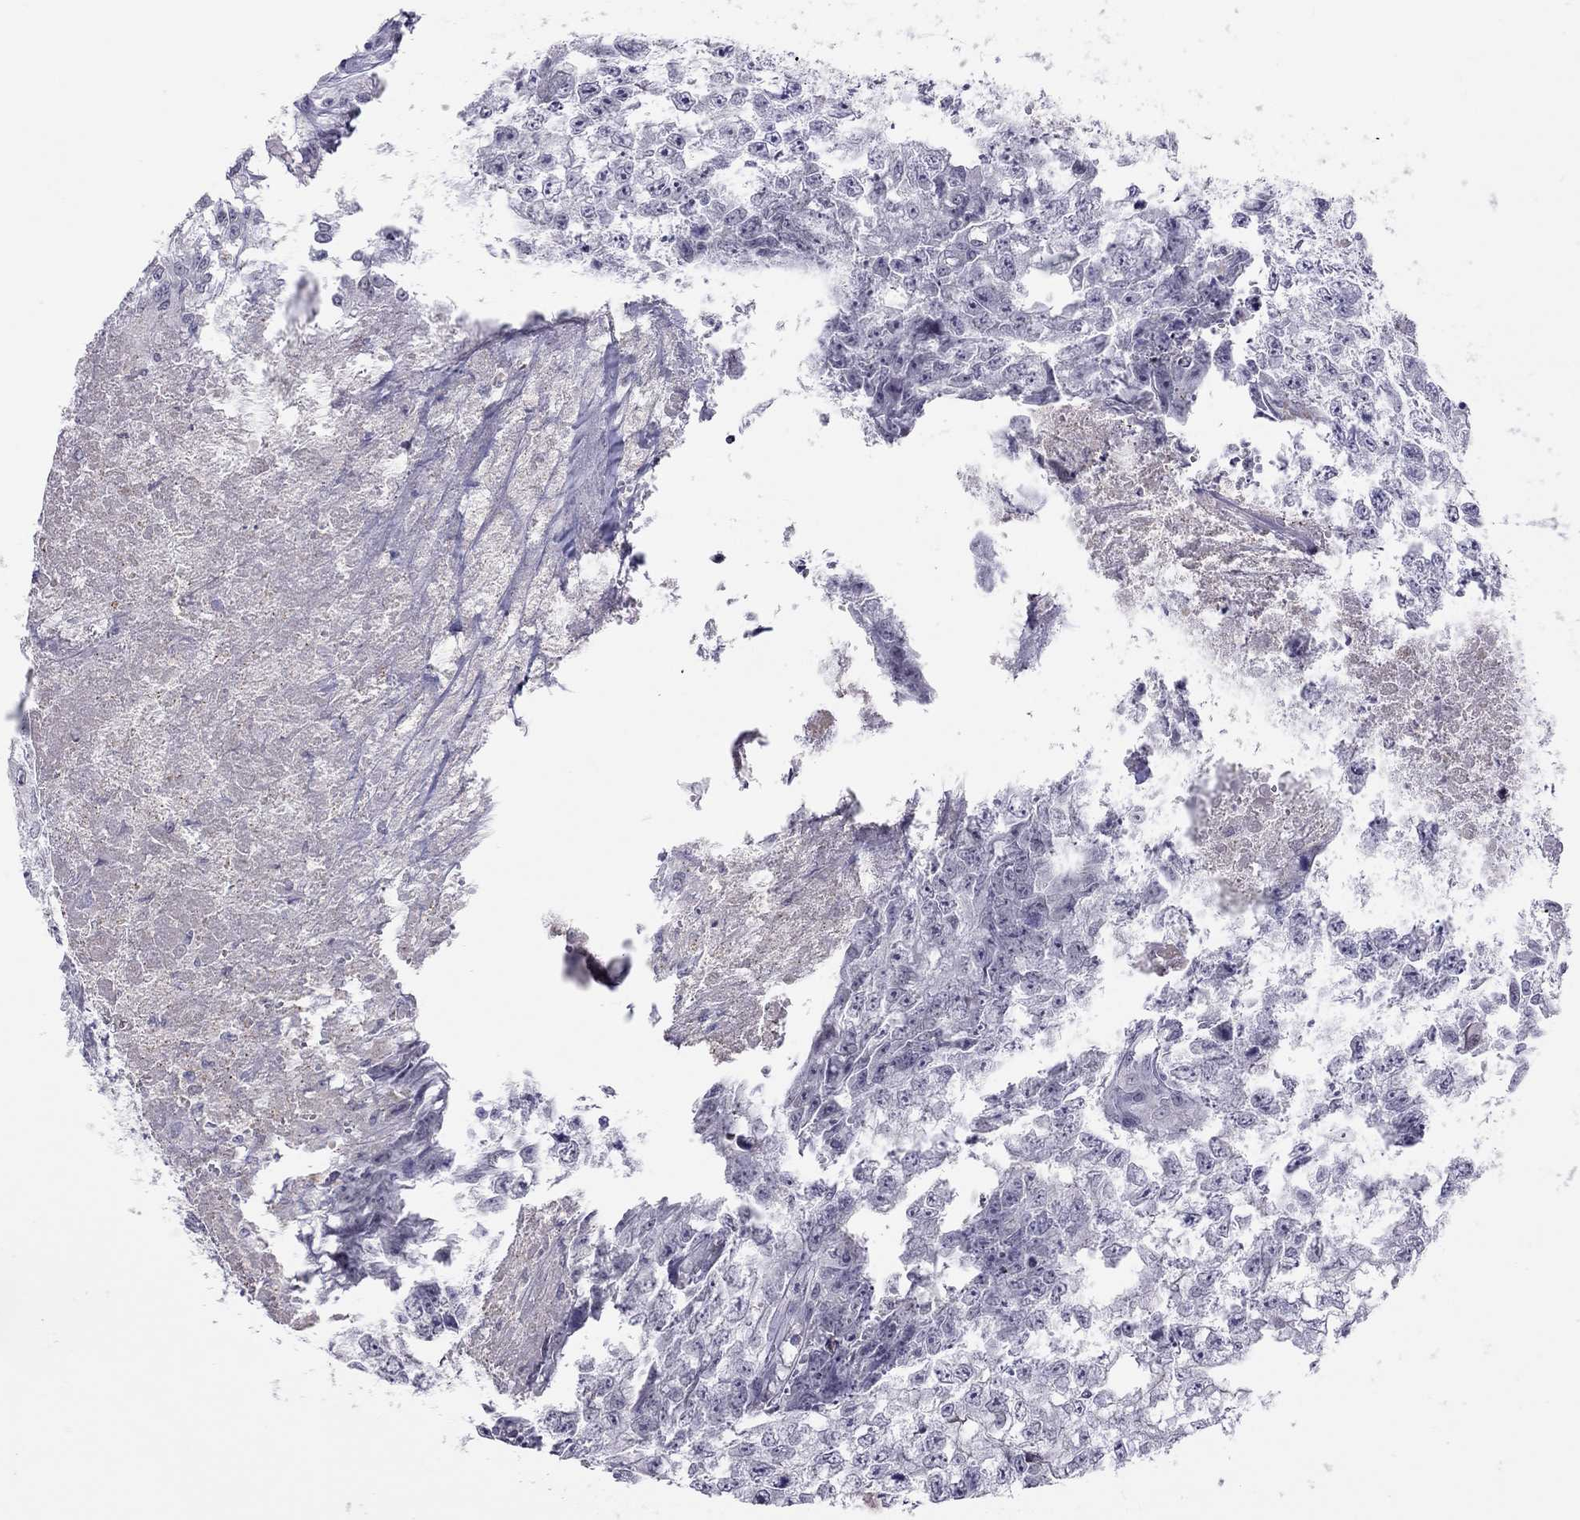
{"staining": {"intensity": "negative", "quantity": "none", "location": "none"}, "tissue": "testis cancer", "cell_type": "Tumor cells", "image_type": "cancer", "snomed": [{"axis": "morphology", "description": "Carcinoma, Embryonal, NOS"}, {"axis": "morphology", "description": "Teratoma, malignant, NOS"}, {"axis": "topography", "description": "Testis"}], "caption": "A photomicrograph of testis cancer stained for a protein exhibits no brown staining in tumor cells. The staining was performed using DAB to visualize the protein expression in brown, while the nuclei were stained in blue with hematoxylin (Magnification: 20x).", "gene": "JHY", "patient": {"sex": "male", "age": 24}}